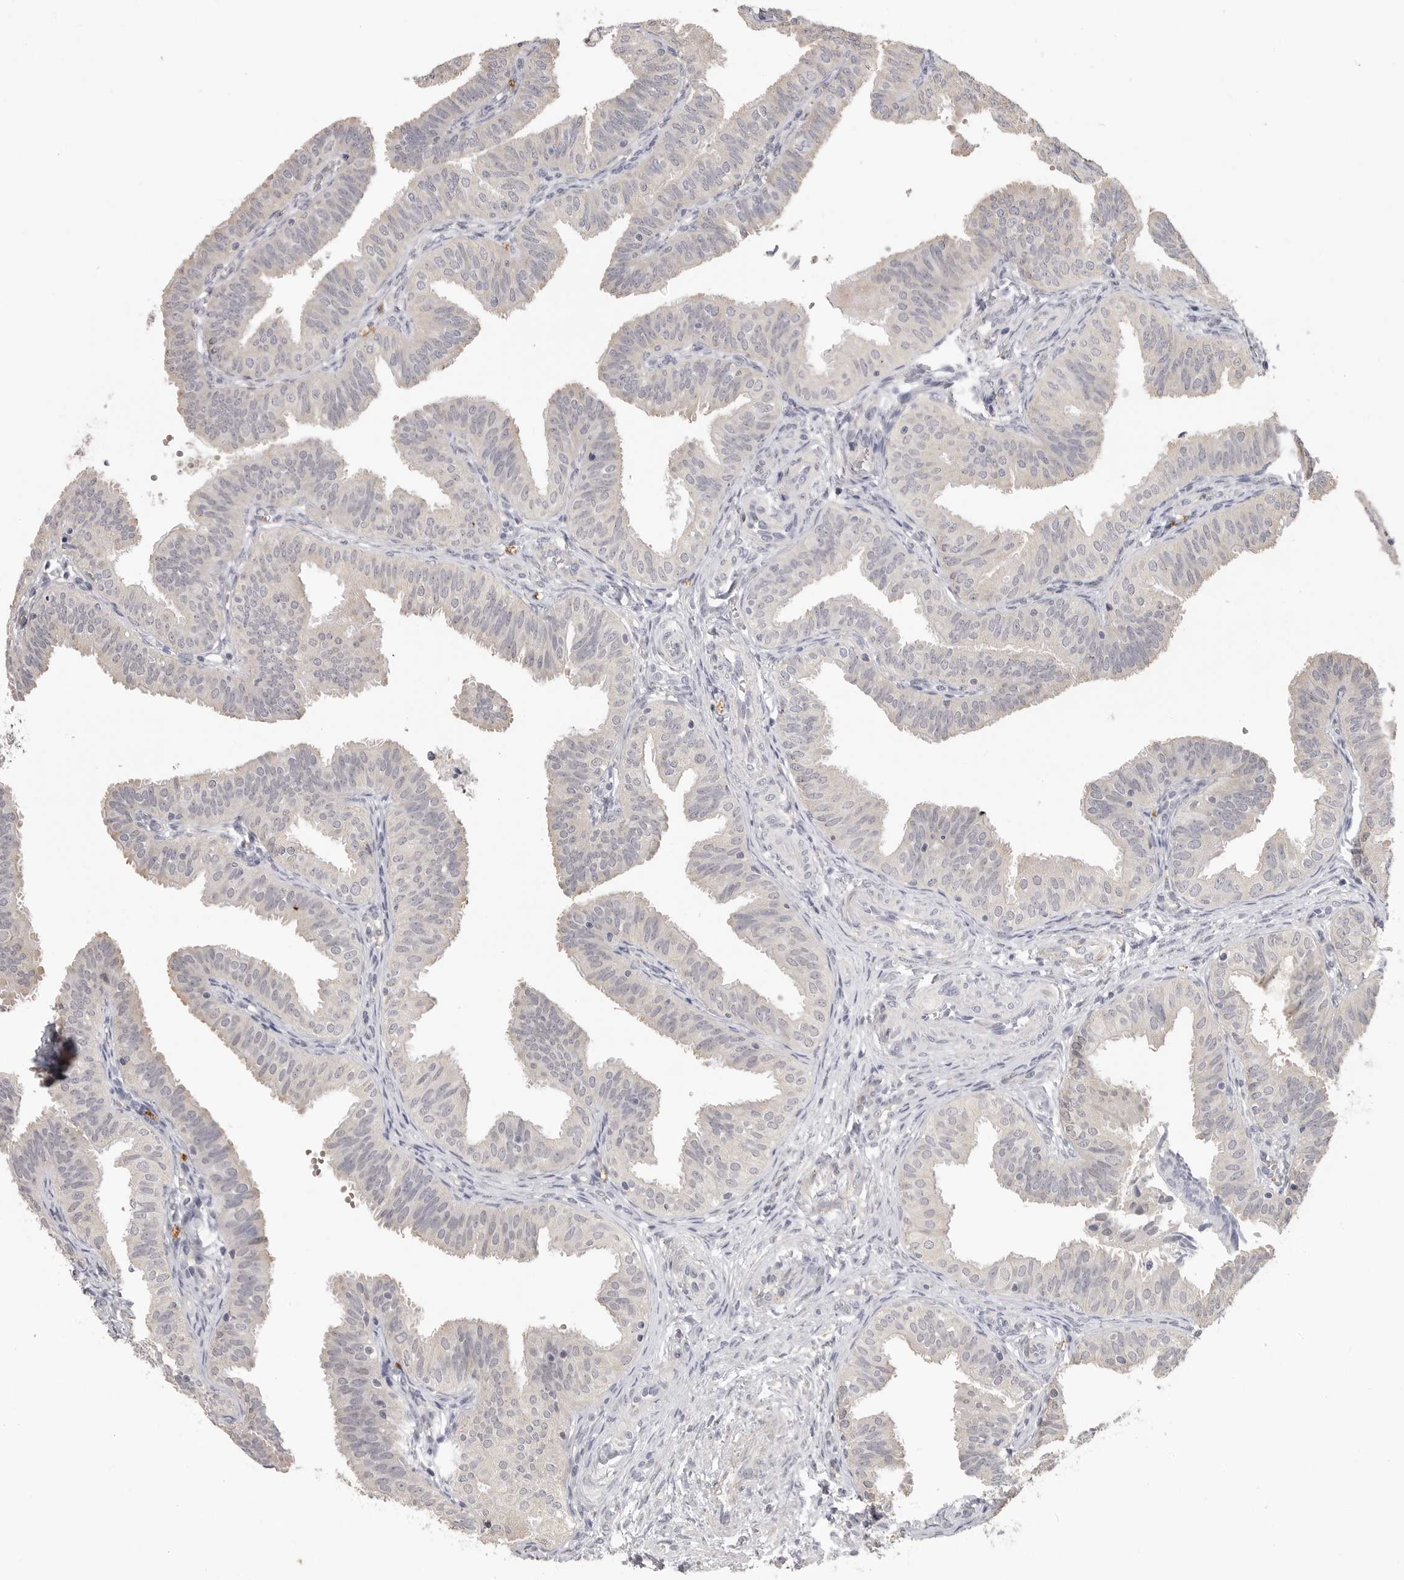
{"staining": {"intensity": "negative", "quantity": "none", "location": "none"}, "tissue": "fallopian tube", "cell_type": "Glandular cells", "image_type": "normal", "snomed": [{"axis": "morphology", "description": "Normal tissue, NOS"}, {"axis": "topography", "description": "Fallopian tube"}], "caption": "Immunohistochemistry of benign fallopian tube displays no expression in glandular cells.", "gene": "PLEKHF1", "patient": {"sex": "female", "age": 35}}